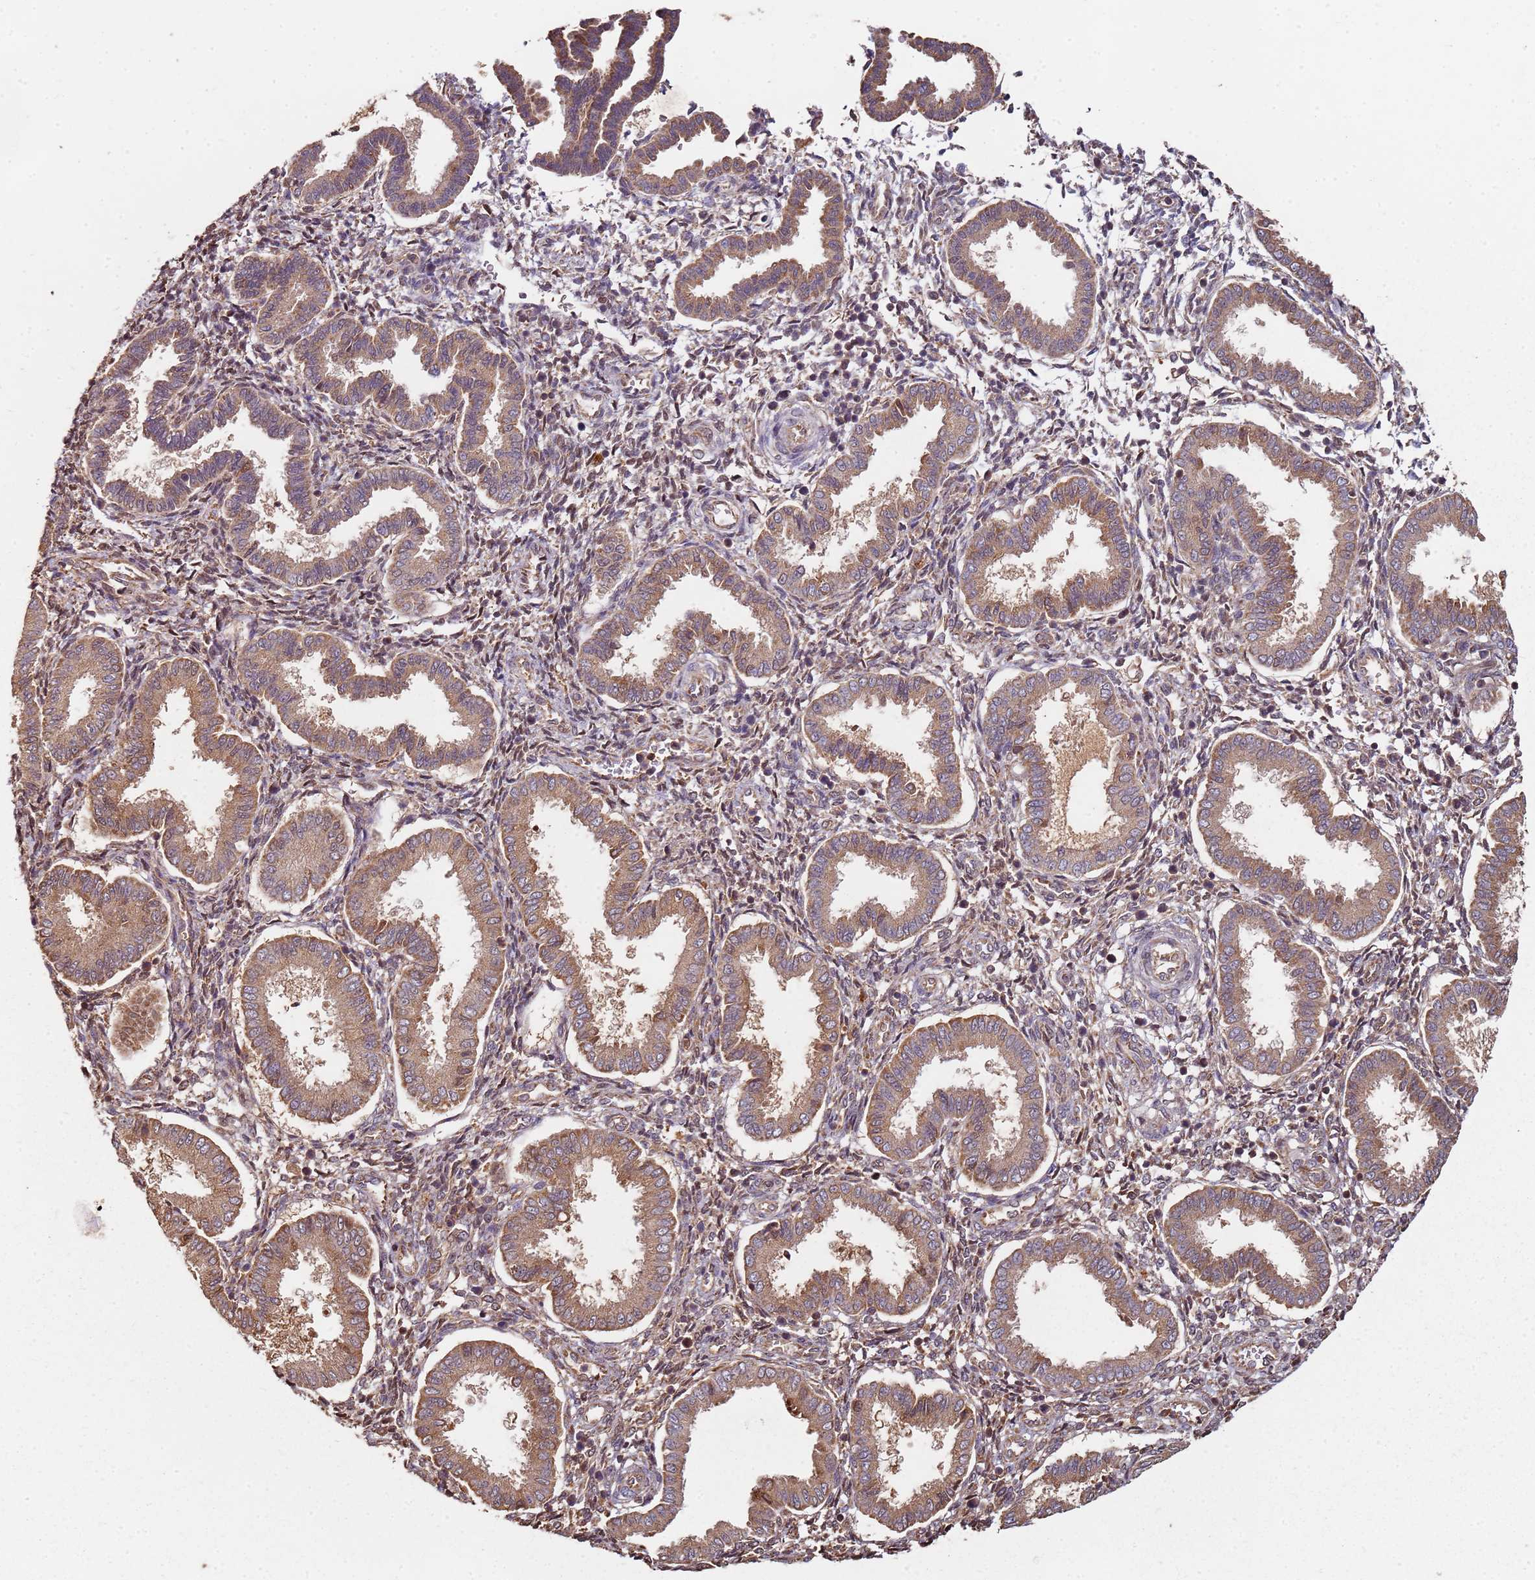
{"staining": {"intensity": "moderate", "quantity": "25%-75%", "location": "cytoplasmic/membranous"}, "tissue": "endometrium", "cell_type": "Cells in endometrial stroma", "image_type": "normal", "snomed": [{"axis": "morphology", "description": "Normal tissue, NOS"}, {"axis": "topography", "description": "Endometrium"}], "caption": "Approximately 25%-75% of cells in endometrial stroma in unremarkable endometrium demonstrate moderate cytoplasmic/membranous protein staining as visualized by brown immunohistochemical staining.", "gene": "SCGB2B2", "patient": {"sex": "female", "age": 24}}